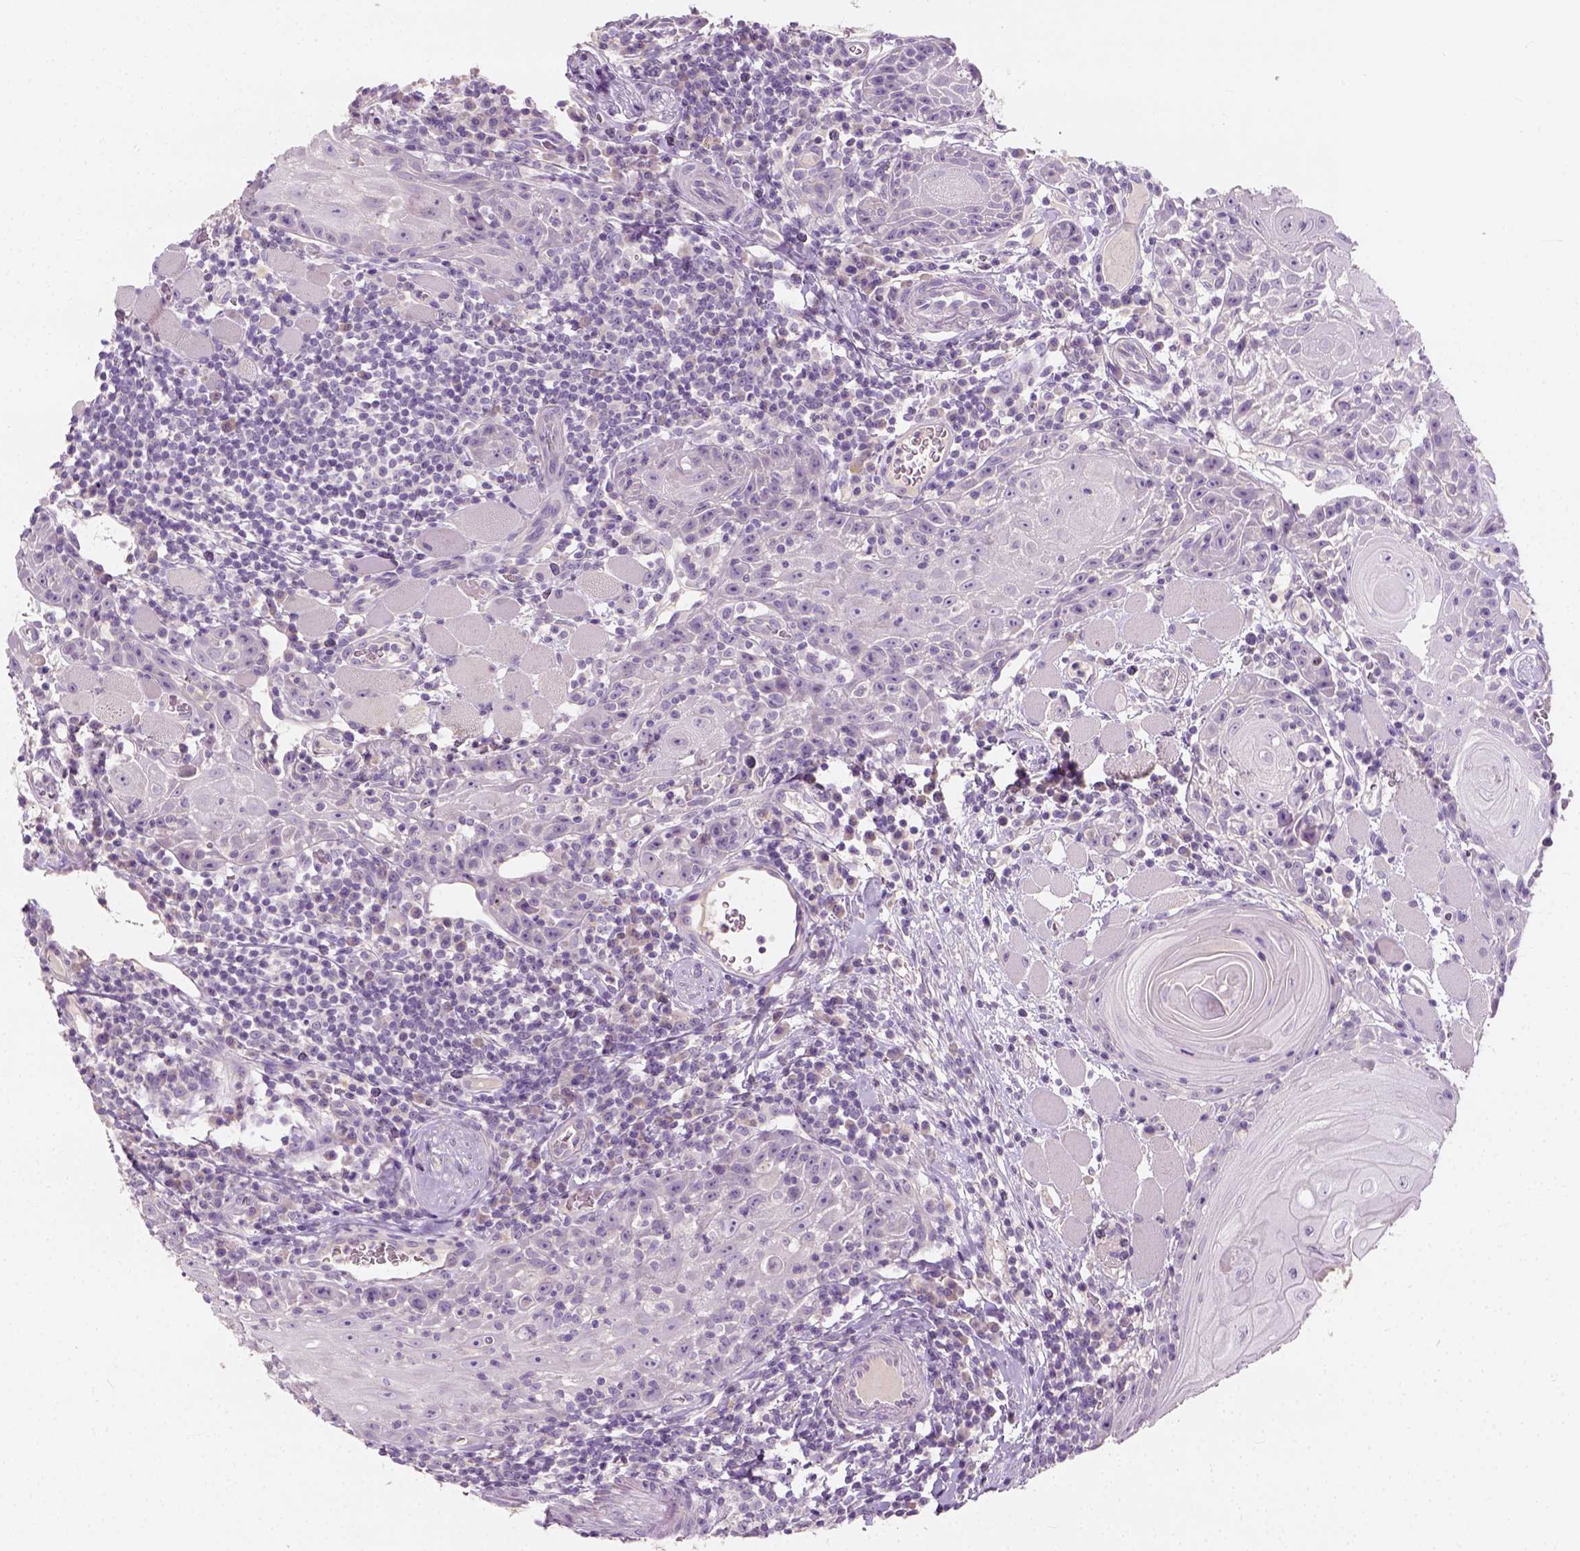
{"staining": {"intensity": "negative", "quantity": "none", "location": "none"}, "tissue": "head and neck cancer", "cell_type": "Tumor cells", "image_type": "cancer", "snomed": [{"axis": "morphology", "description": "Squamous cell carcinoma, NOS"}, {"axis": "topography", "description": "Head-Neck"}], "caption": "This photomicrograph is of squamous cell carcinoma (head and neck) stained with IHC to label a protein in brown with the nuclei are counter-stained blue. There is no staining in tumor cells. The staining was performed using DAB to visualize the protein expression in brown, while the nuclei were stained in blue with hematoxylin (Magnification: 20x).", "gene": "DHCR24", "patient": {"sex": "male", "age": 52}}